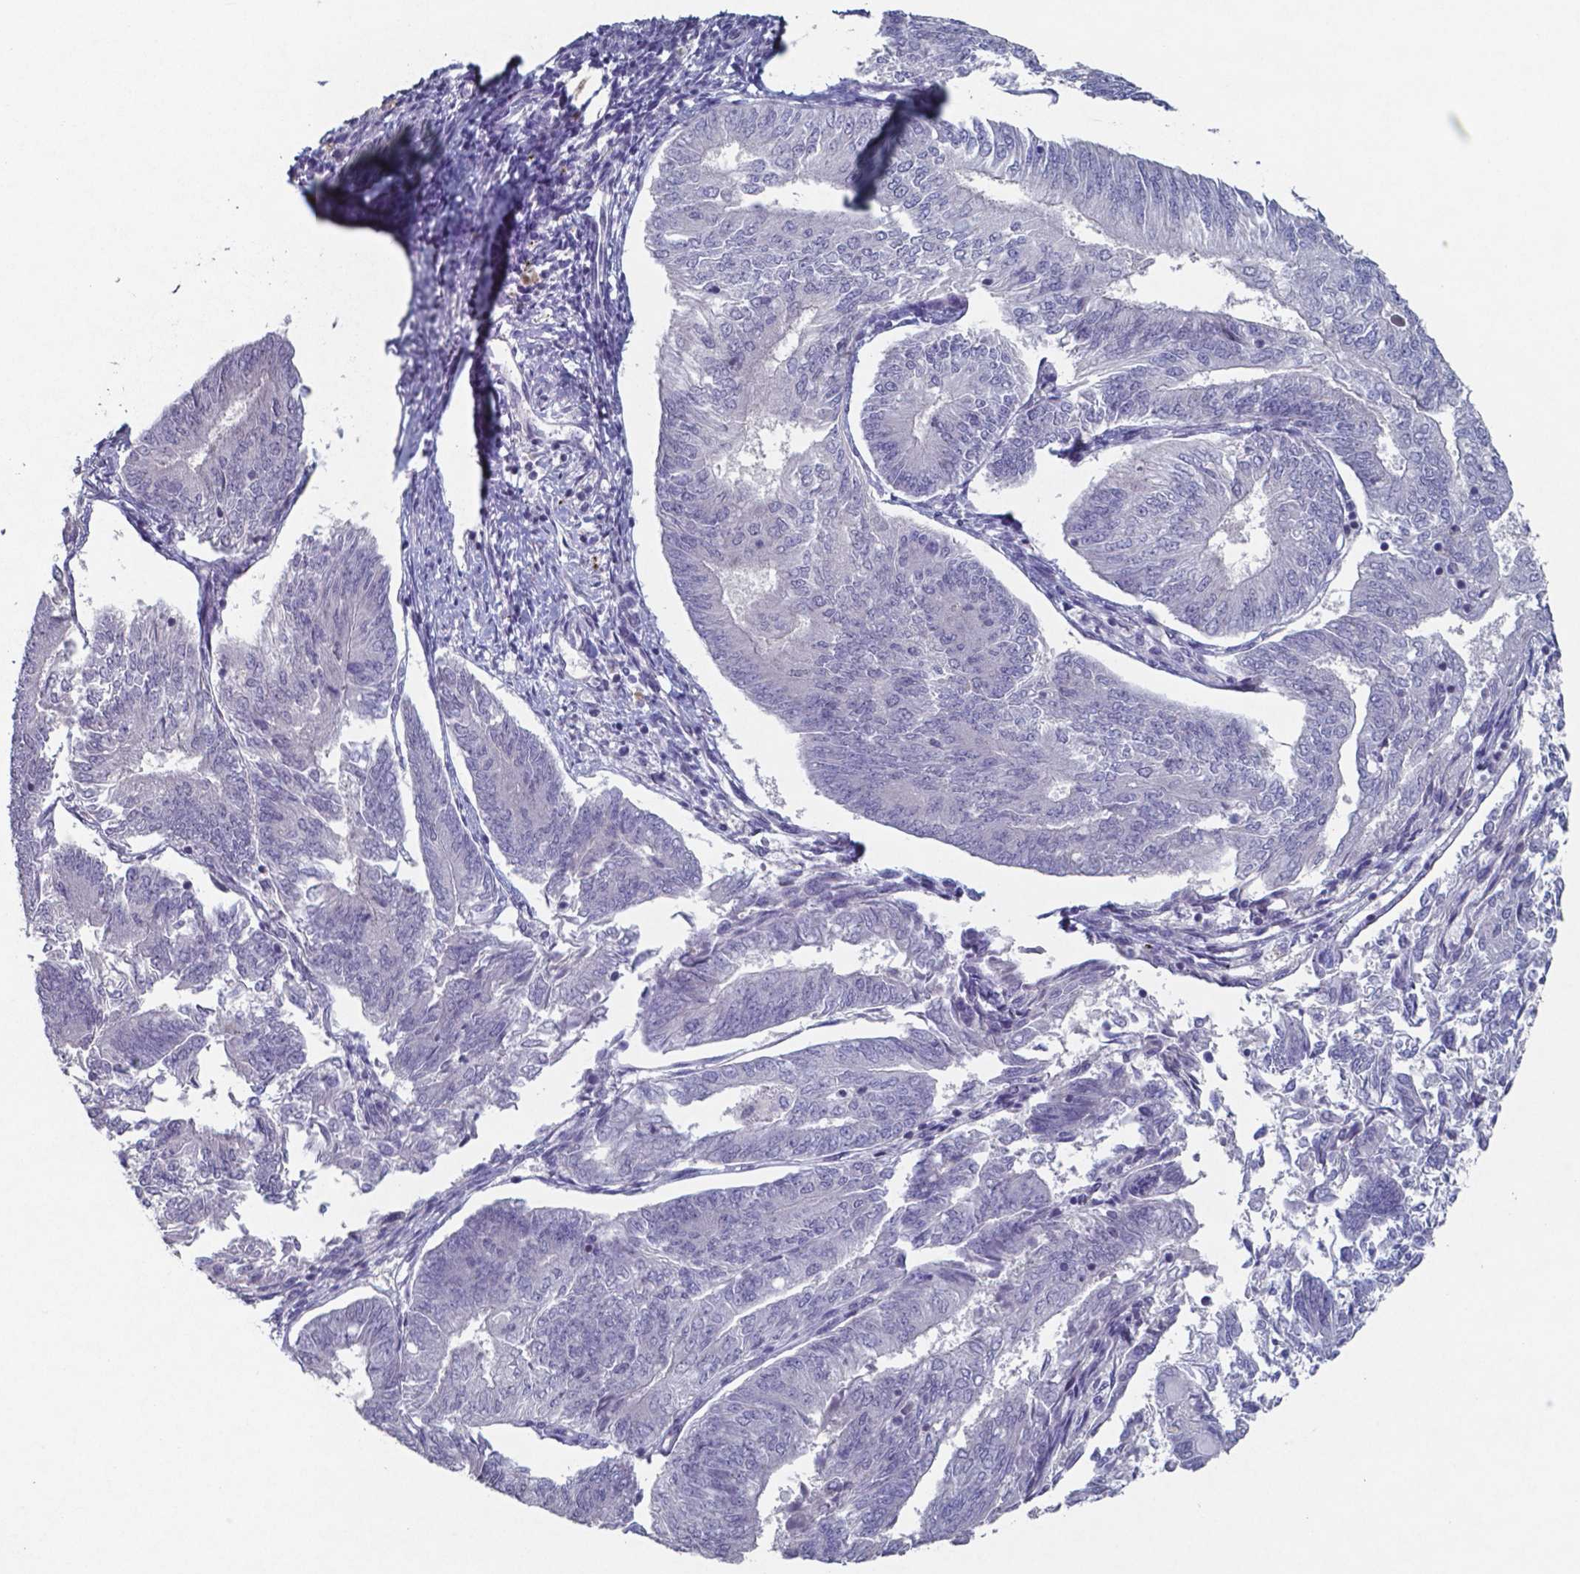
{"staining": {"intensity": "negative", "quantity": "none", "location": "none"}, "tissue": "endometrial cancer", "cell_type": "Tumor cells", "image_type": "cancer", "snomed": [{"axis": "morphology", "description": "Adenocarcinoma, NOS"}, {"axis": "topography", "description": "Endometrium"}], "caption": "Image shows no significant protein staining in tumor cells of adenocarcinoma (endometrial).", "gene": "TDP2", "patient": {"sex": "female", "age": 58}}